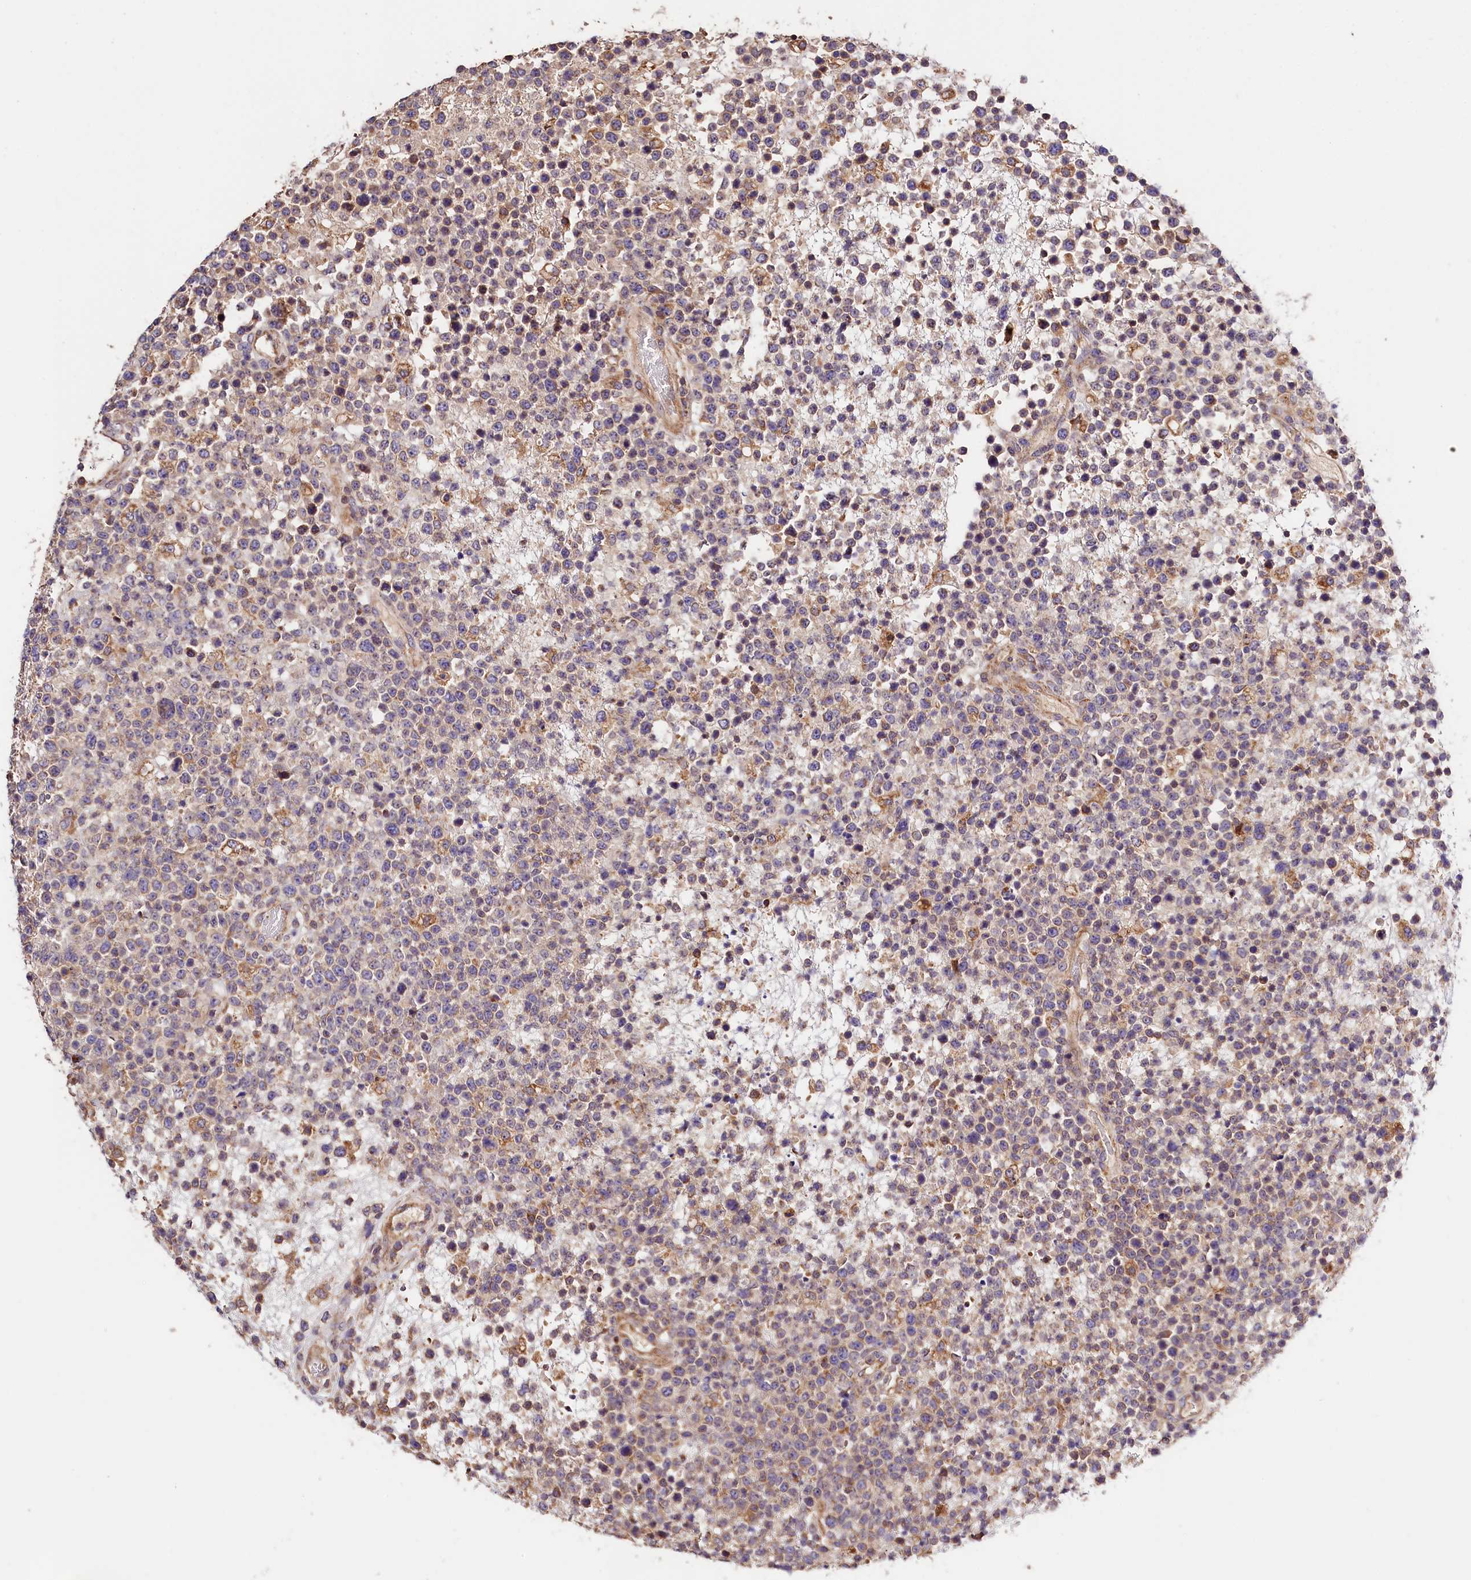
{"staining": {"intensity": "weak", "quantity": "<25%", "location": "cytoplasmic/membranous"}, "tissue": "lymphoma", "cell_type": "Tumor cells", "image_type": "cancer", "snomed": [{"axis": "morphology", "description": "Malignant lymphoma, non-Hodgkin's type, High grade"}, {"axis": "topography", "description": "Colon"}], "caption": "There is no significant positivity in tumor cells of lymphoma. Brightfield microscopy of immunohistochemistry stained with DAB (3,3'-diaminobenzidine) (brown) and hematoxylin (blue), captured at high magnification.", "gene": "KPTN", "patient": {"sex": "female", "age": 53}}